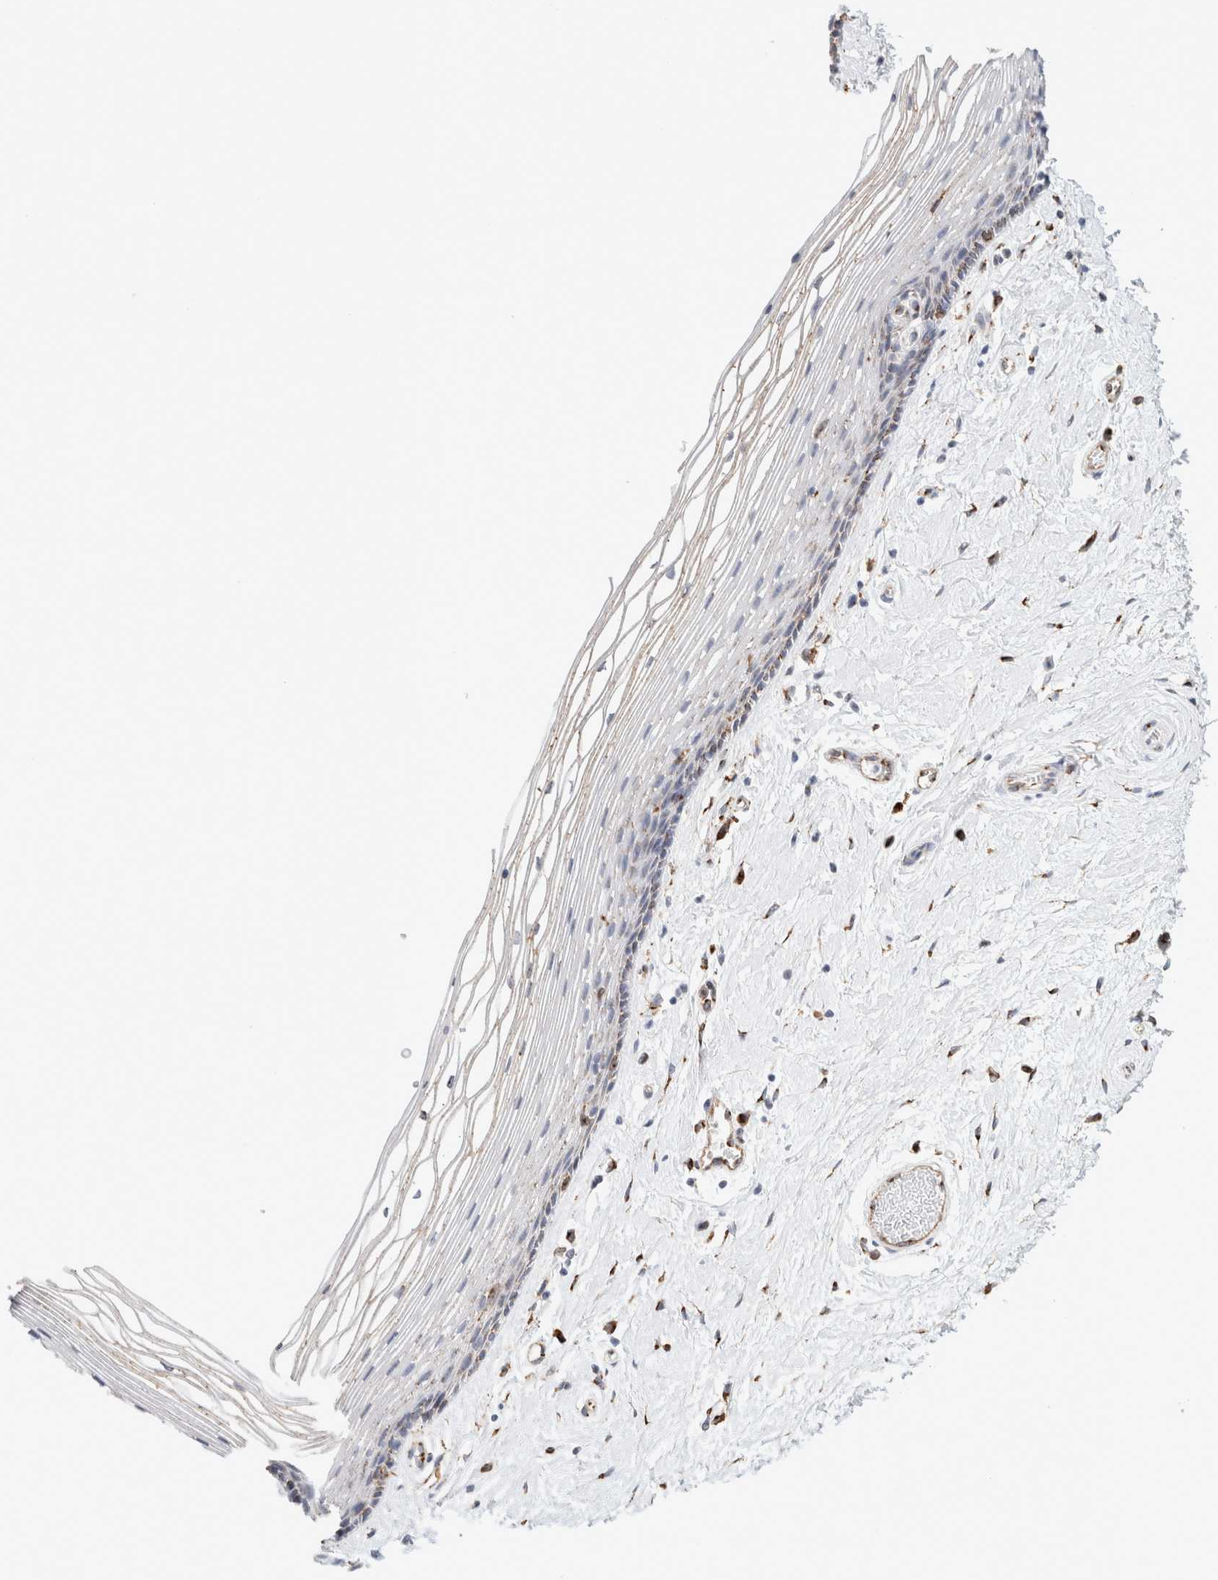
{"staining": {"intensity": "moderate", "quantity": "25%-75%", "location": "cytoplasmic/membranous"}, "tissue": "vagina", "cell_type": "Squamous epithelial cells", "image_type": "normal", "snomed": [{"axis": "morphology", "description": "Normal tissue, NOS"}, {"axis": "topography", "description": "Vagina"}], "caption": "Immunohistochemical staining of unremarkable human vagina reveals moderate cytoplasmic/membranous protein positivity in approximately 25%-75% of squamous epithelial cells.", "gene": "MCFD2", "patient": {"sex": "female", "age": 46}}